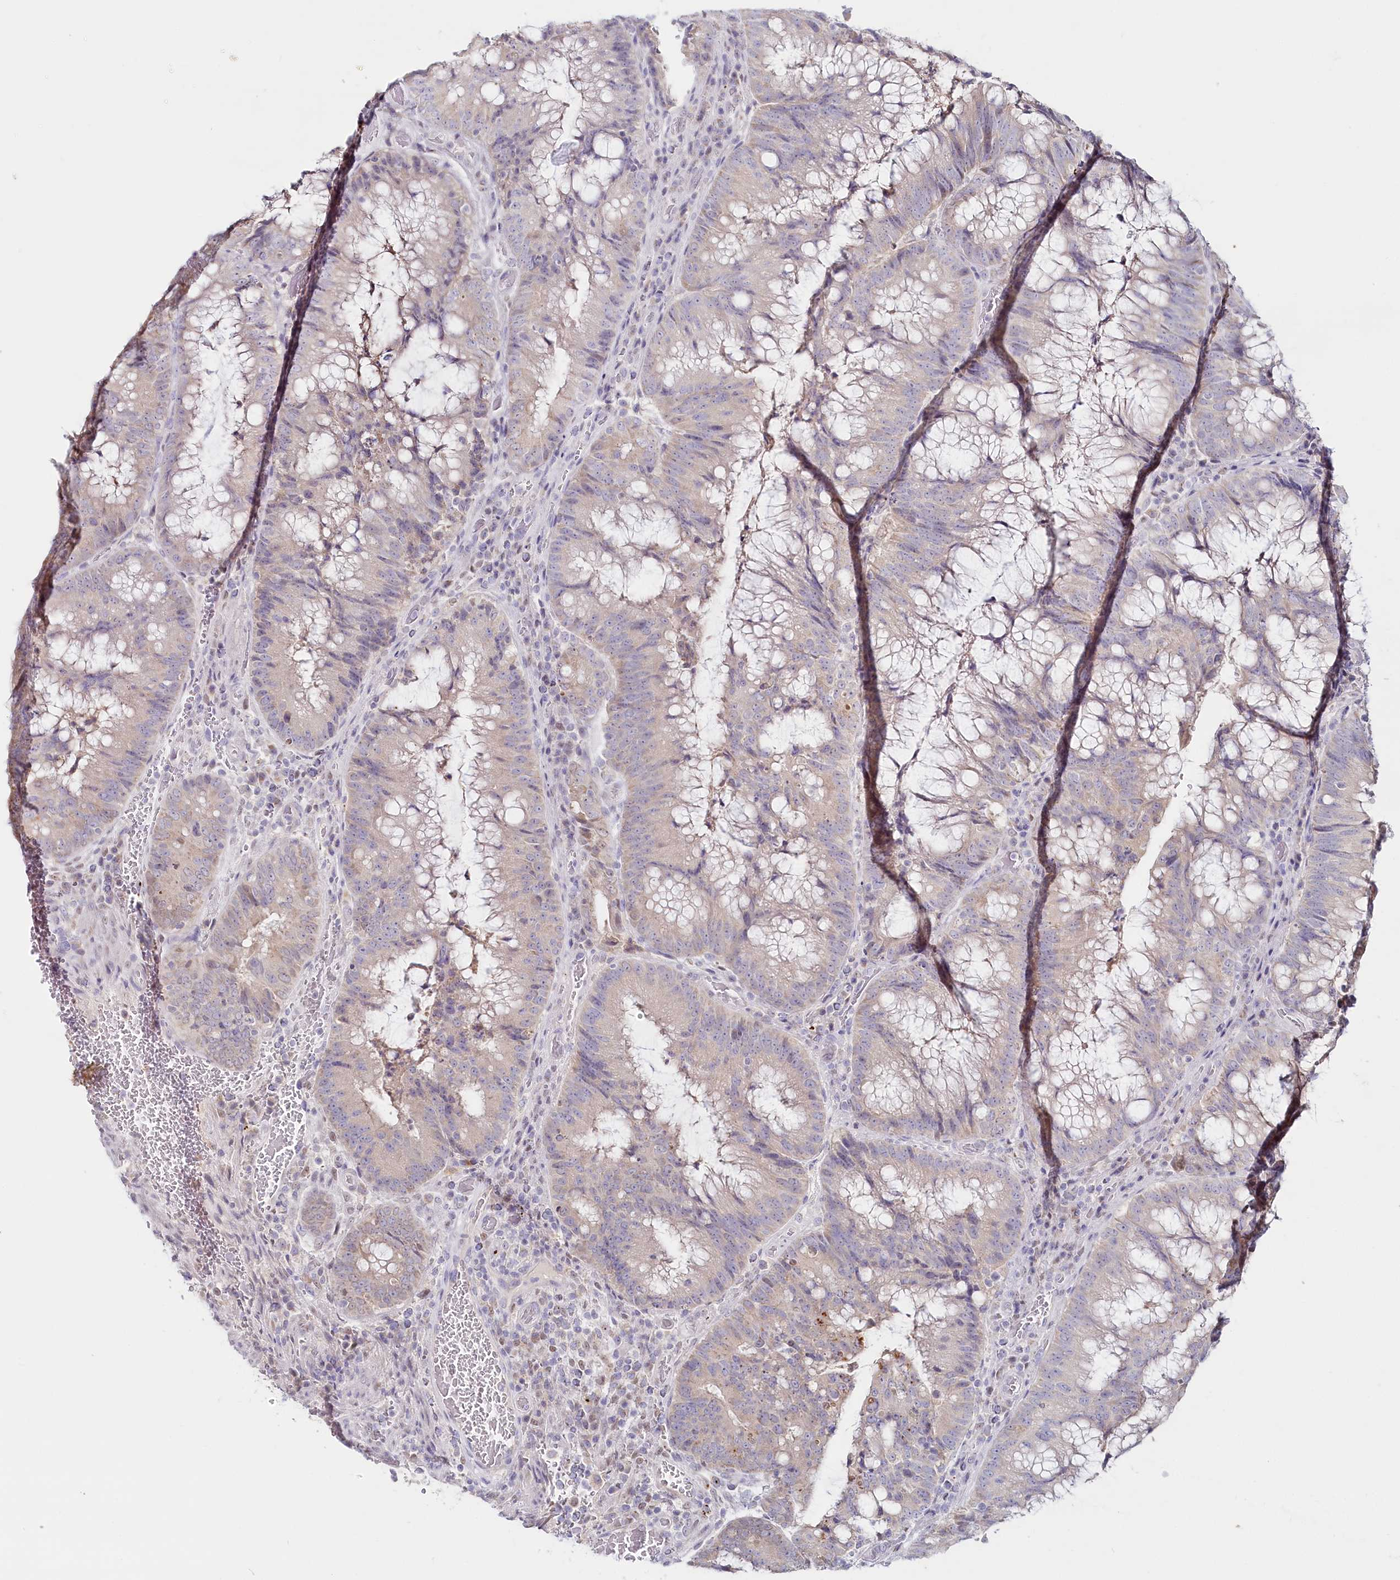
{"staining": {"intensity": "weak", "quantity": "25%-75%", "location": "cytoplasmic/membranous"}, "tissue": "colorectal cancer", "cell_type": "Tumor cells", "image_type": "cancer", "snomed": [{"axis": "morphology", "description": "Adenocarcinoma, NOS"}, {"axis": "topography", "description": "Rectum"}], "caption": "Immunohistochemical staining of colorectal cancer (adenocarcinoma) shows low levels of weak cytoplasmic/membranous expression in about 25%-75% of tumor cells. (IHC, brightfield microscopy, high magnification).", "gene": "PSAPL1", "patient": {"sex": "male", "age": 69}}